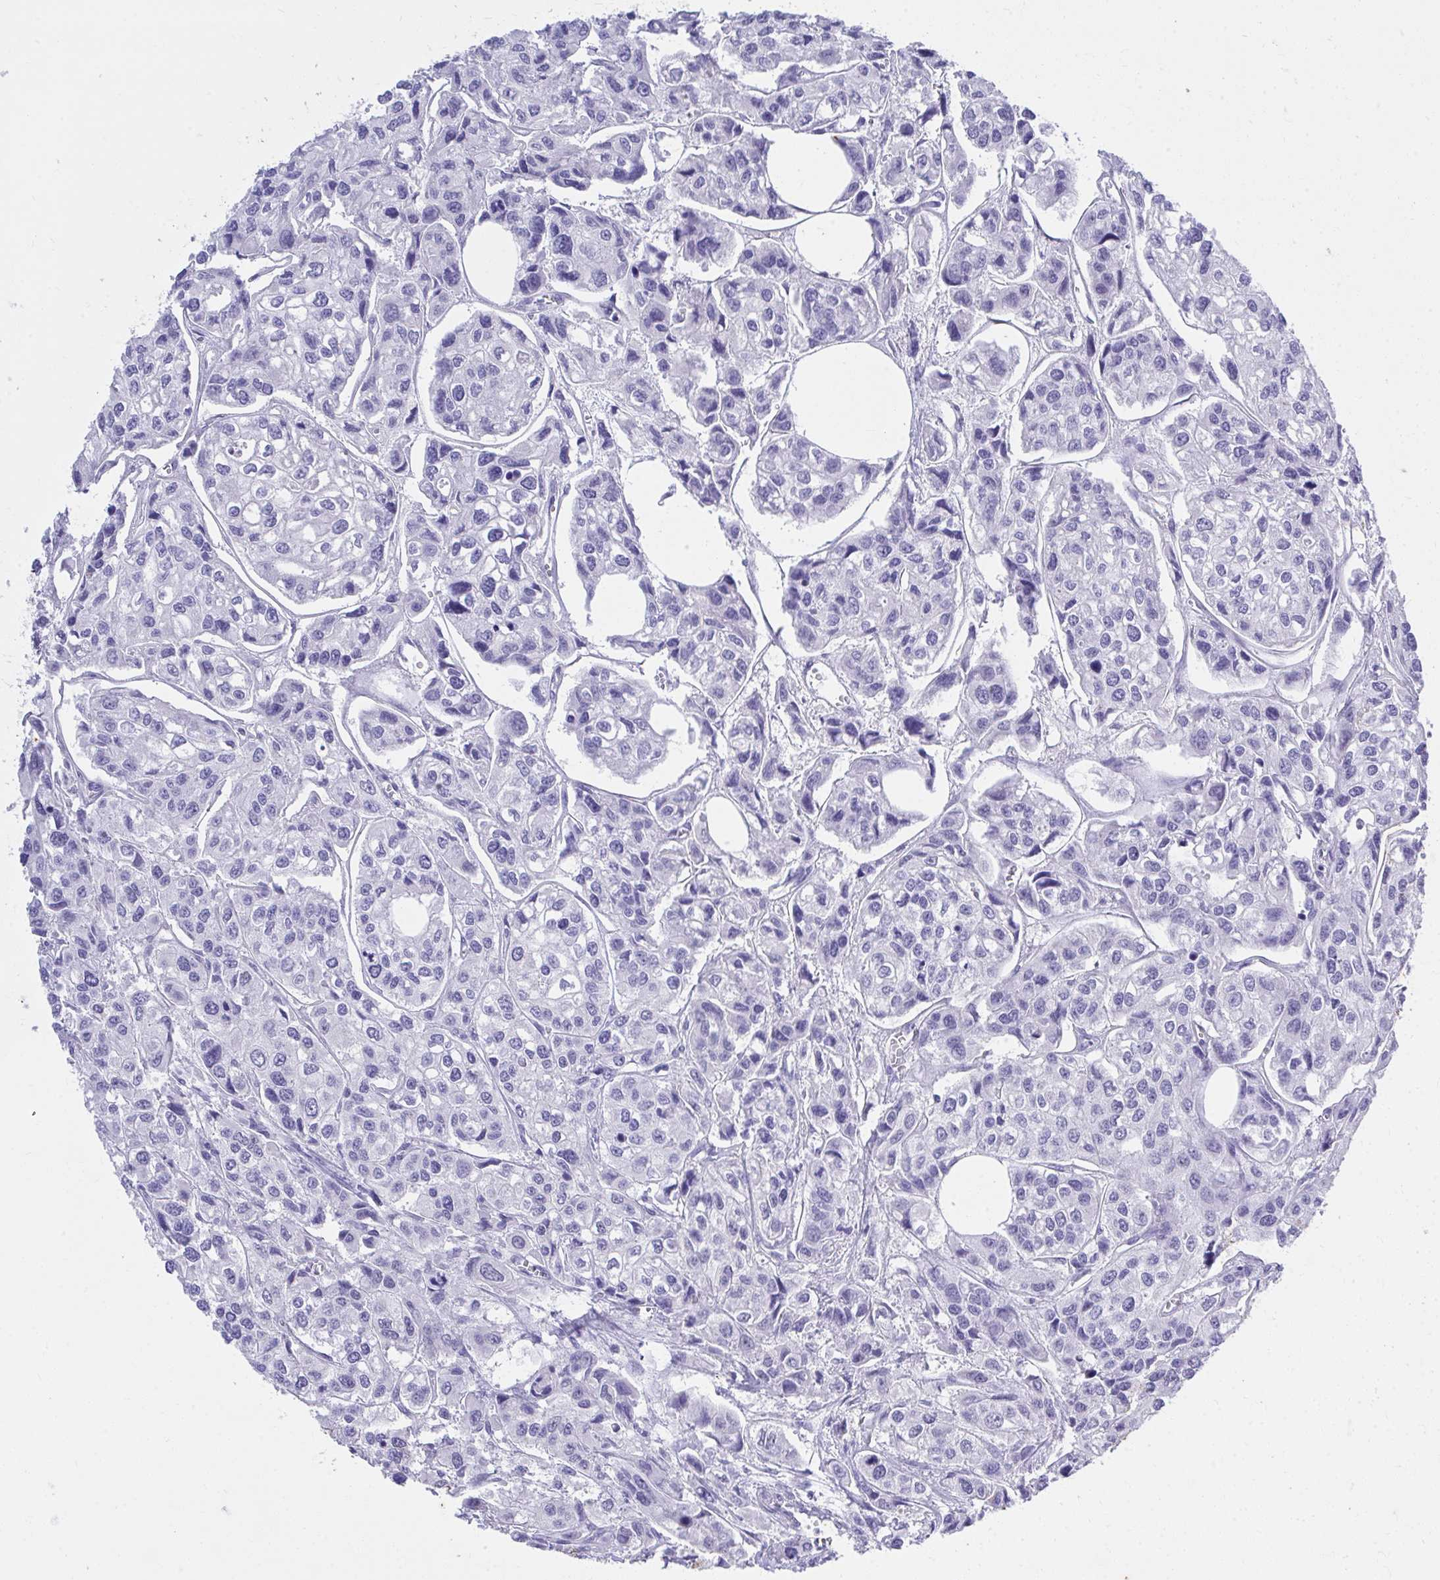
{"staining": {"intensity": "negative", "quantity": "none", "location": "none"}, "tissue": "urothelial cancer", "cell_type": "Tumor cells", "image_type": "cancer", "snomed": [{"axis": "morphology", "description": "Urothelial carcinoma, High grade"}, {"axis": "topography", "description": "Urinary bladder"}], "caption": "Urothelial cancer was stained to show a protein in brown. There is no significant expression in tumor cells.", "gene": "KLK1", "patient": {"sex": "male", "age": 67}}